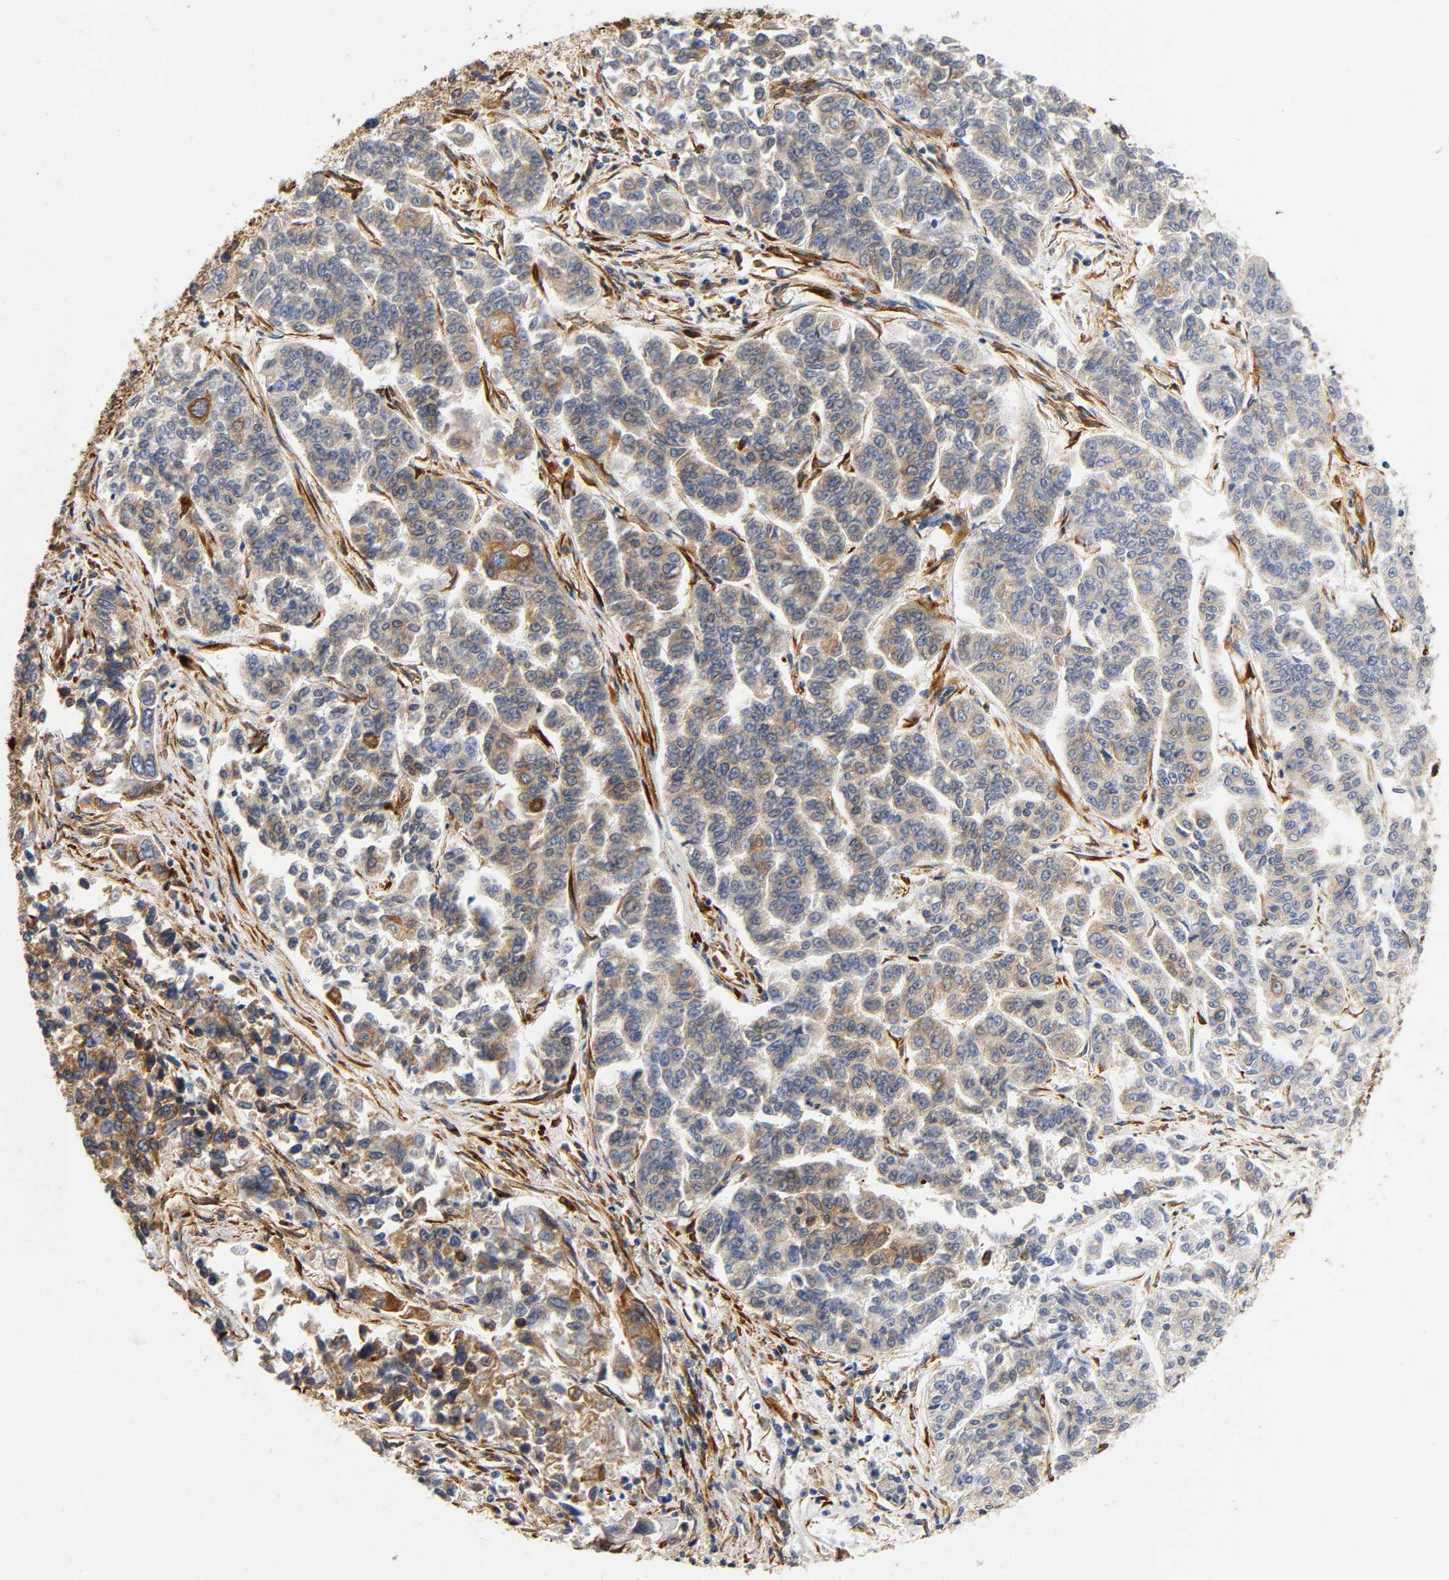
{"staining": {"intensity": "moderate", "quantity": ">75%", "location": "cytoplasmic/membranous"}, "tissue": "lung cancer", "cell_type": "Tumor cells", "image_type": "cancer", "snomed": [{"axis": "morphology", "description": "Adenocarcinoma, NOS"}, {"axis": "topography", "description": "Lung"}], "caption": "Immunohistochemical staining of human lung adenocarcinoma reveals moderate cytoplasmic/membranous protein positivity in approximately >75% of tumor cells. (IHC, brightfield microscopy, high magnification).", "gene": "SOS2", "patient": {"sex": "male", "age": 84}}